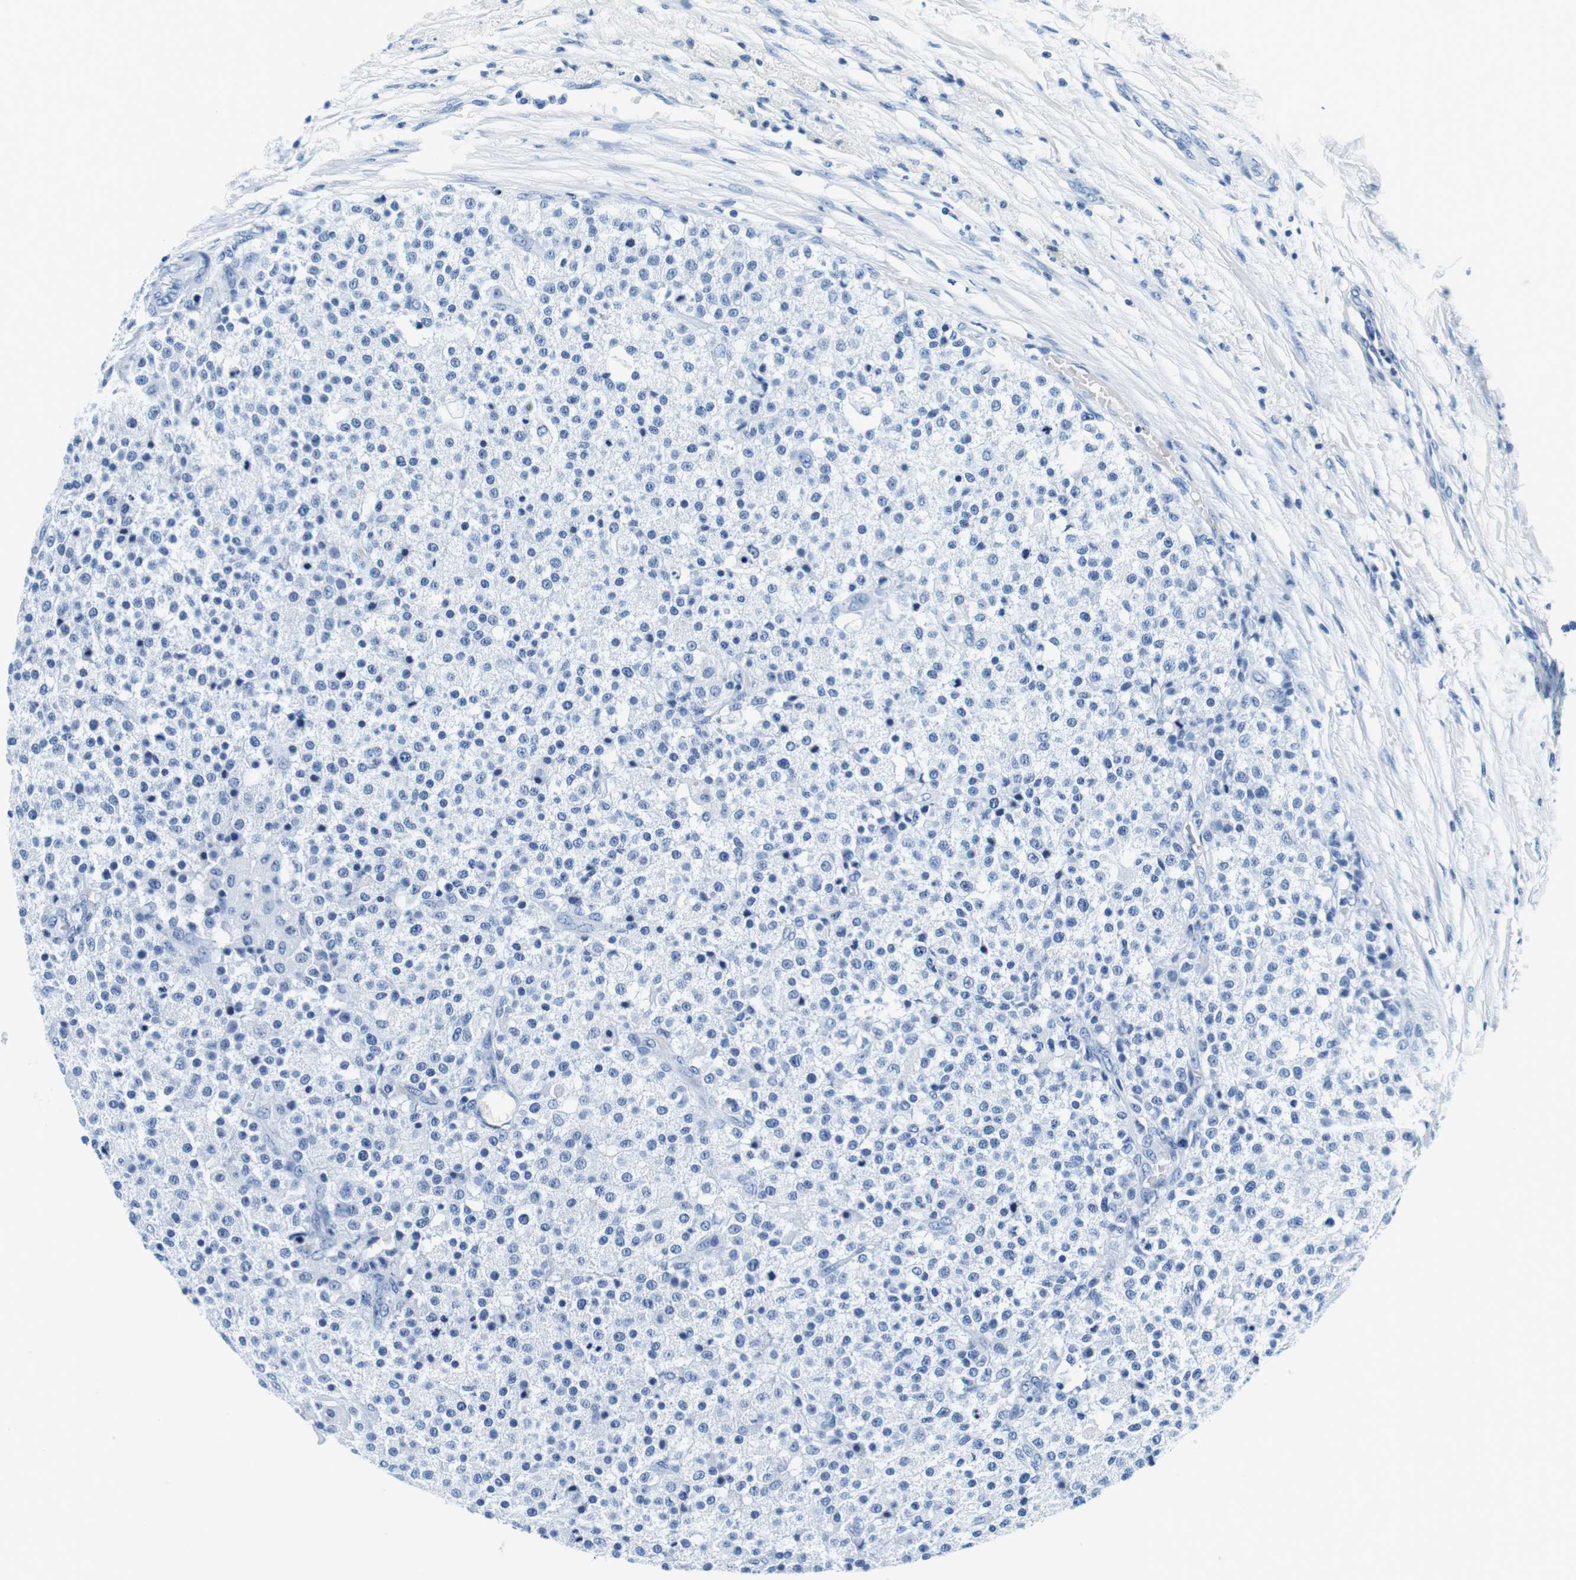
{"staining": {"intensity": "negative", "quantity": "none", "location": "none"}, "tissue": "testis cancer", "cell_type": "Tumor cells", "image_type": "cancer", "snomed": [{"axis": "morphology", "description": "Seminoma, NOS"}, {"axis": "topography", "description": "Testis"}], "caption": "Protein analysis of seminoma (testis) demonstrates no significant positivity in tumor cells.", "gene": "ELANE", "patient": {"sex": "male", "age": 59}}